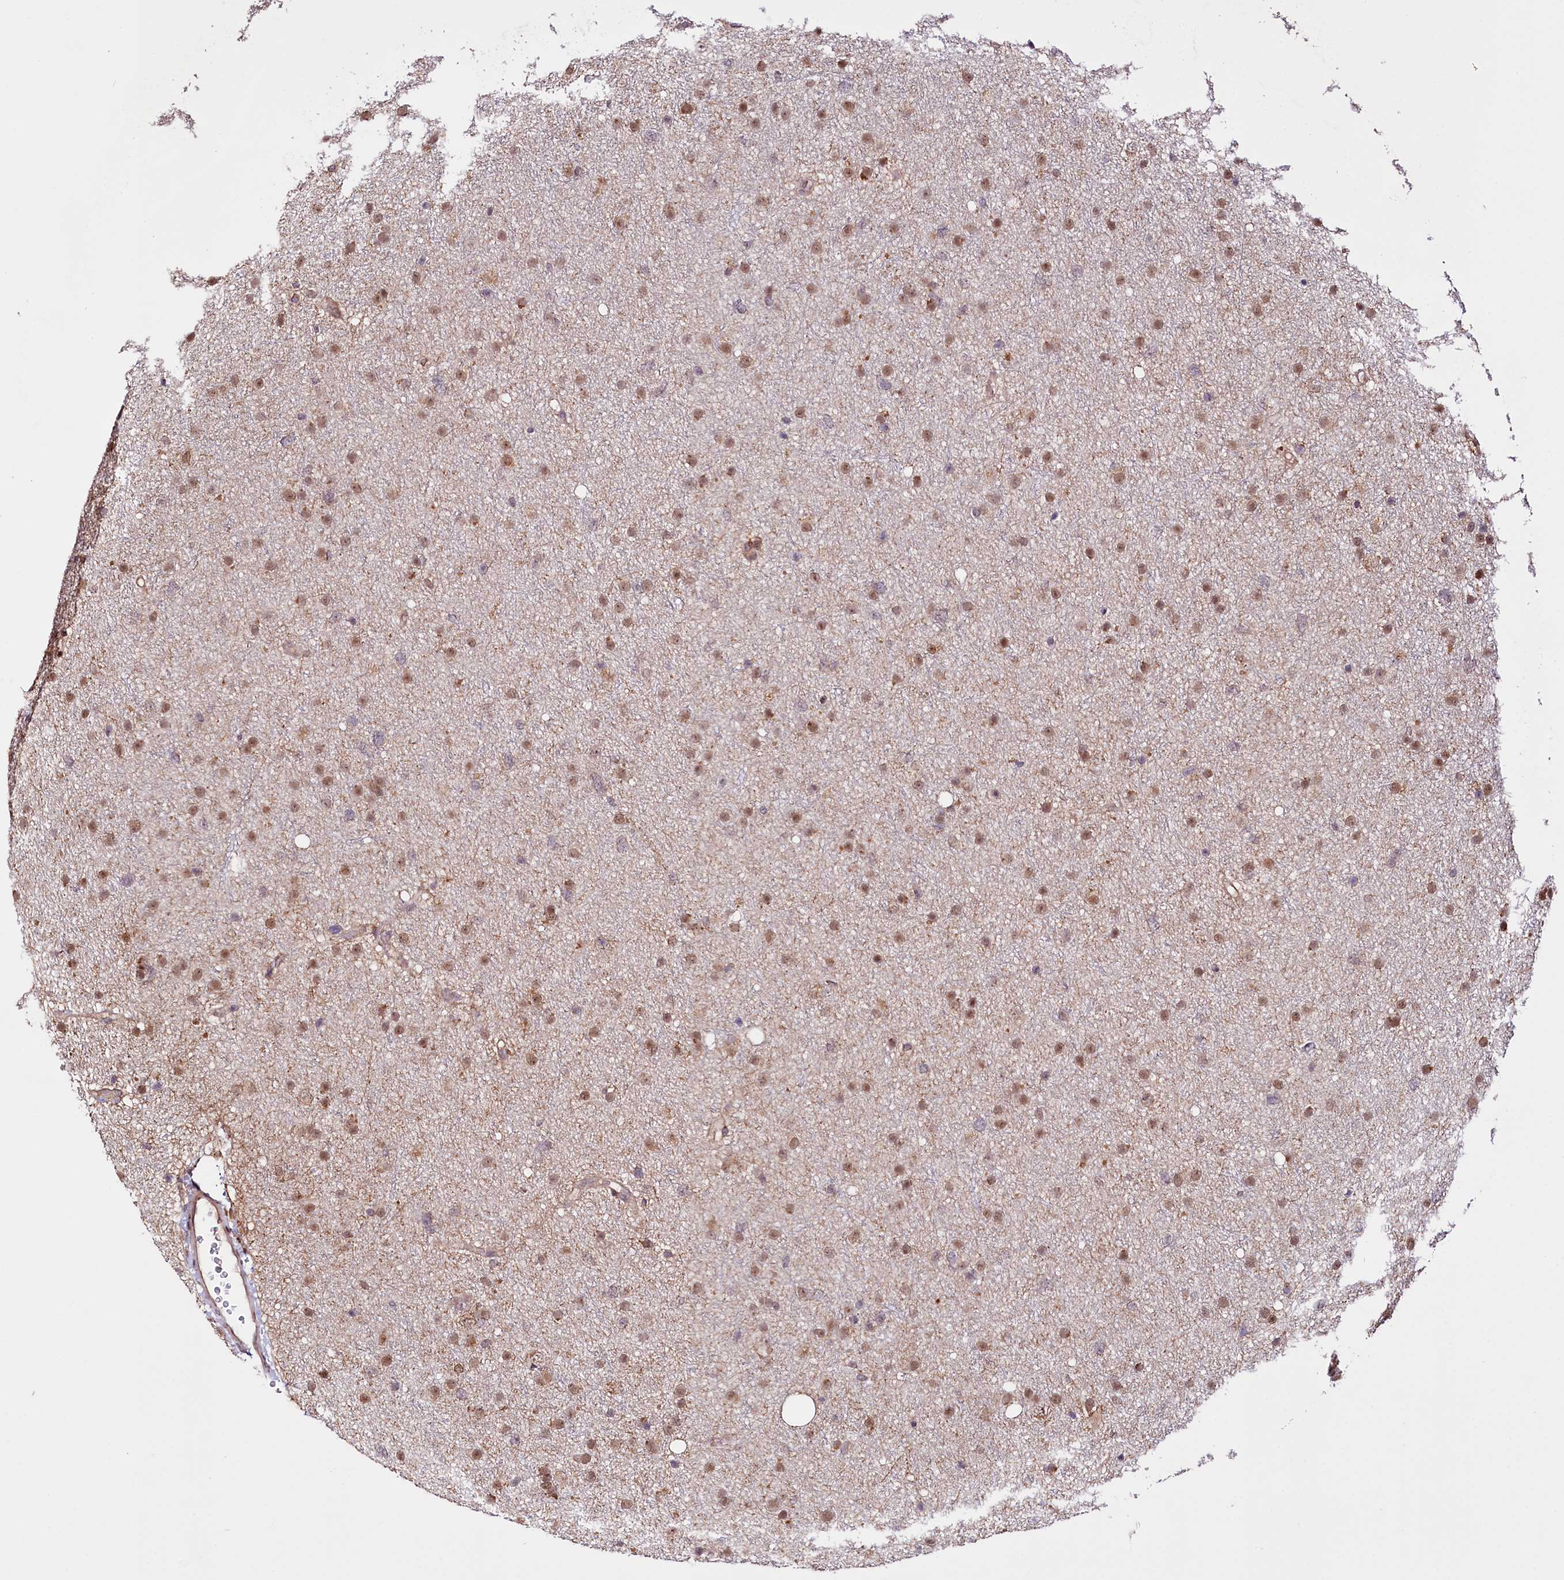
{"staining": {"intensity": "moderate", "quantity": ">75%", "location": "nuclear"}, "tissue": "glioma", "cell_type": "Tumor cells", "image_type": "cancer", "snomed": [{"axis": "morphology", "description": "Glioma, malignant, Low grade"}, {"axis": "topography", "description": "Cerebral cortex"}], "caption": "Brown immunohistochemical staining in low-grade glioma (malignant) demonstrates moderate nuclear positivity in about >75% of tumor cells.", "gene": "CUTC", "patient": {"sex": "female", "age": 39}}